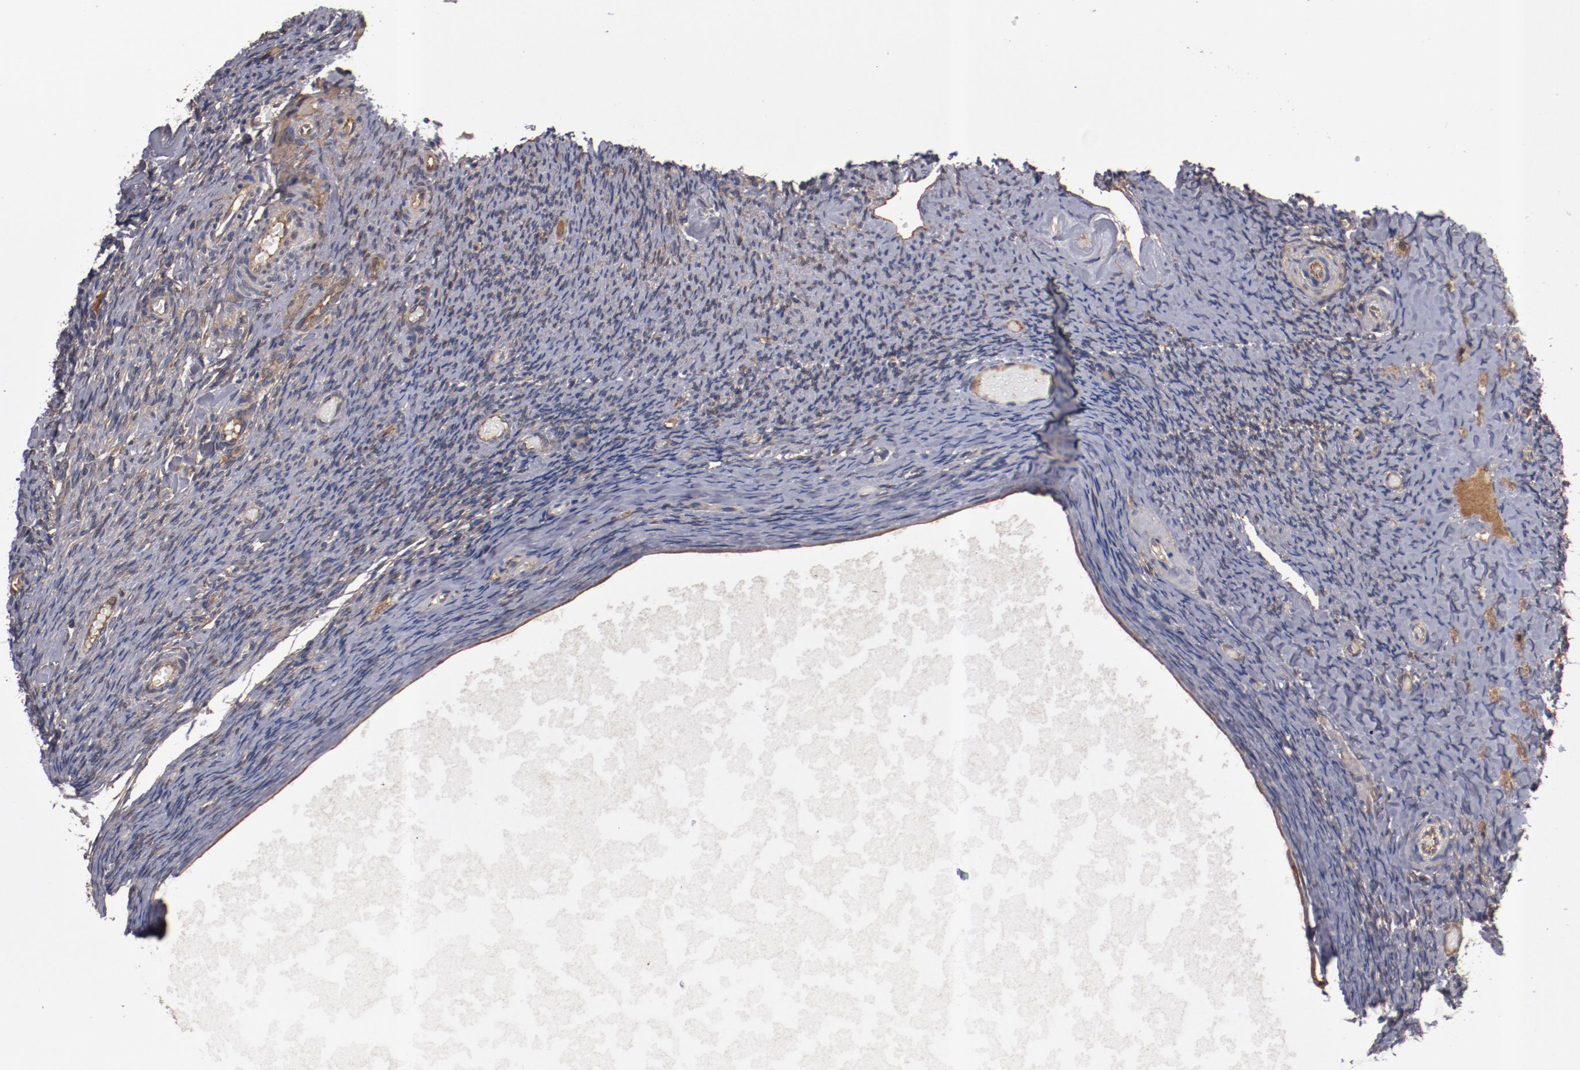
{"staining": {"intensity": "moderate", "quantity": "25%-75%", "location": "cytoplasmic/membranous"}, "tissue": "ovary", "cell_type": "Follicle cells", "image_type": "normal", "snomed": [{"axis": "morphology", "description": "Normal tissue, NOS"}, {"axis": "topography", "description": "Ovary"}], "caption": "The photomicrograph exhibits a brown stain indicating the presence of a protein in the cytoplasmic/membranous of follicle cells in ovary.", "gene": "DNAAF2", "patient": {"sex": "female", "age": 60}}